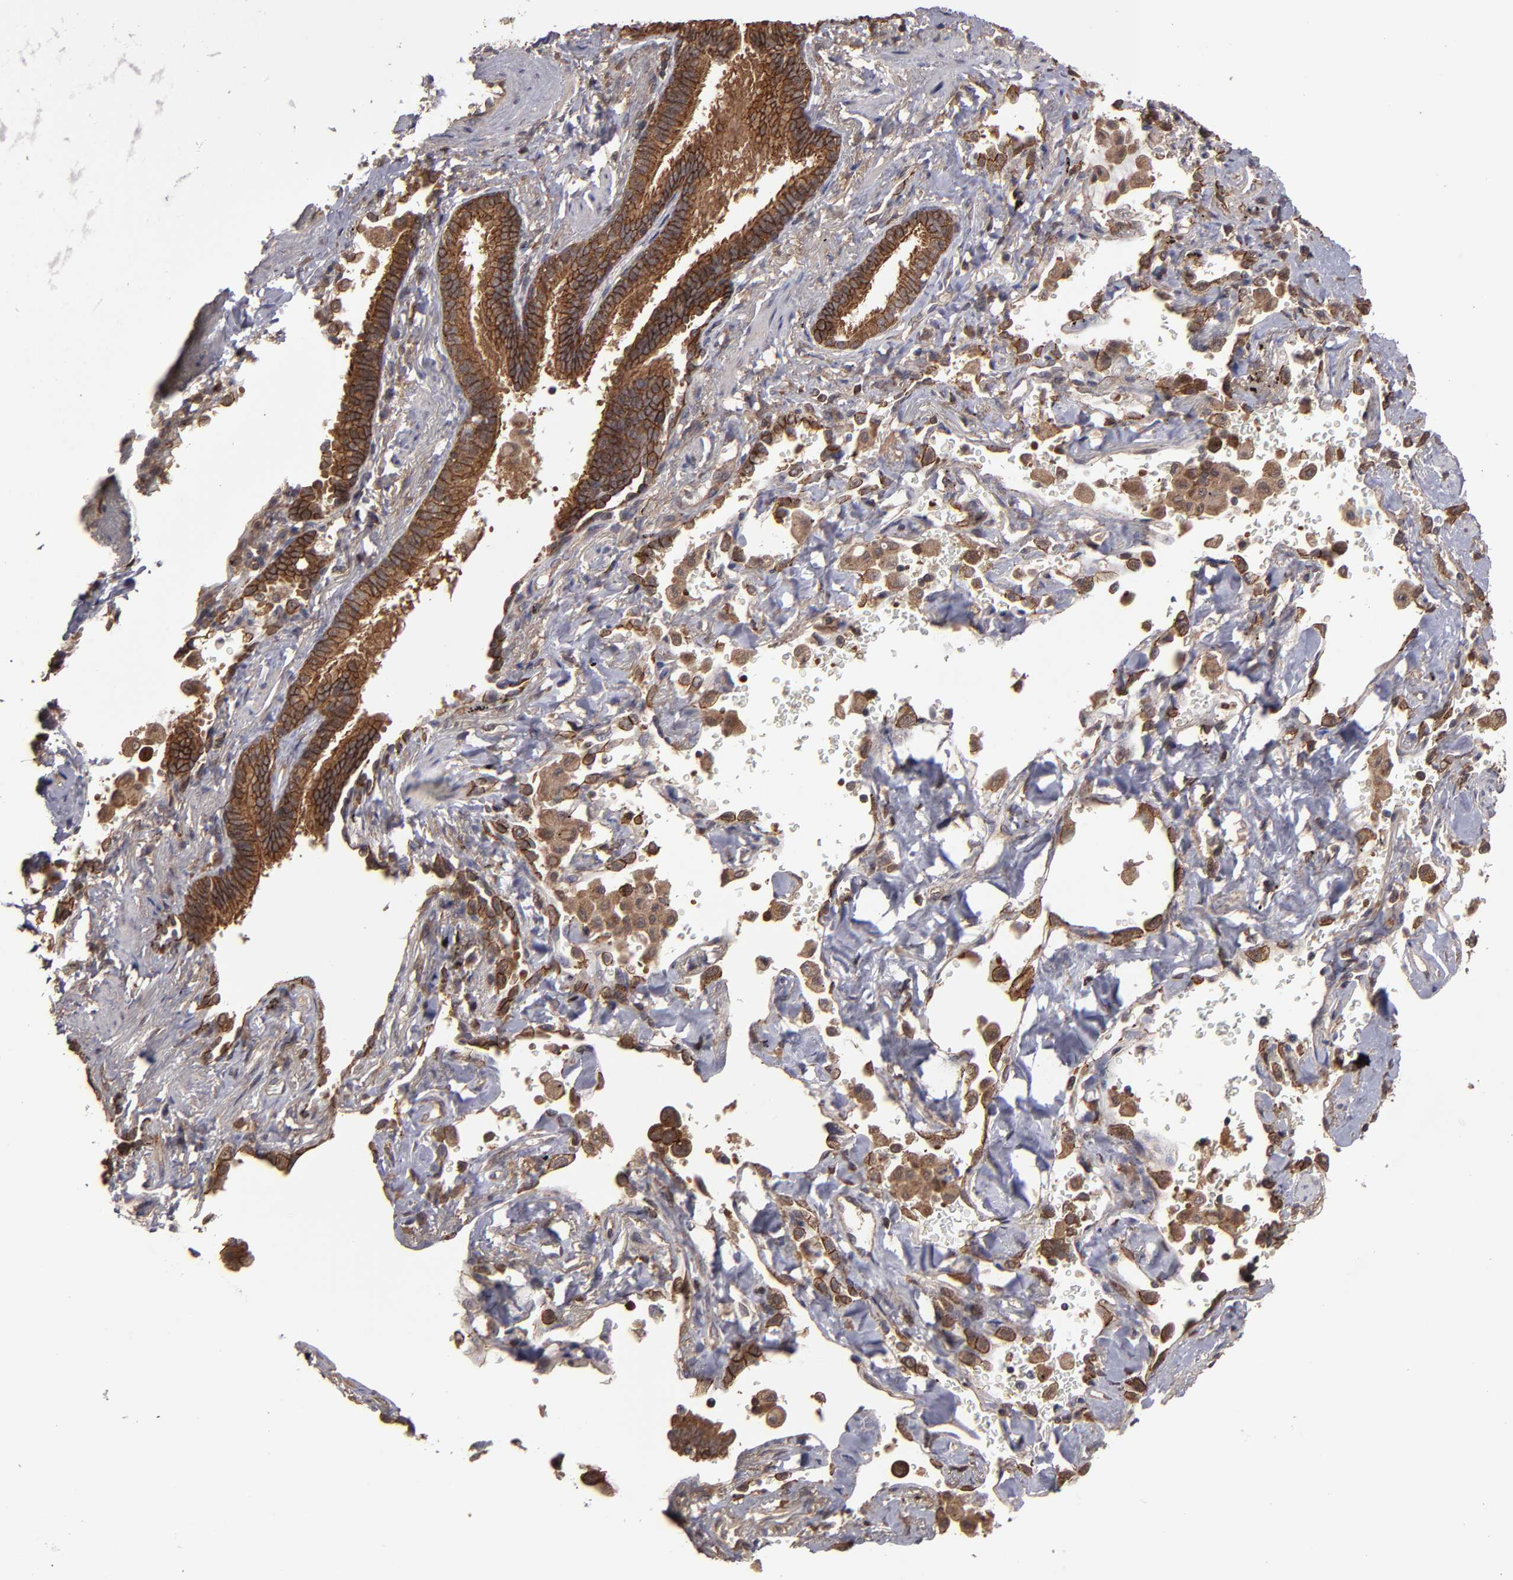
{"staining": {"intensity": "moderate", "quantity": ">75%", "location": "cytoplasmic/membranous"}, "tissue": "lung cancer", "cell_type": "Tumor cells", "image_type": "cancer", "snomed": [{"axis": "morphology", "description": "Adenocarcinoma, NOS"}, {"axis": "topography", "description": "Lung"}], "caption": "Immunohistochemistry (IHC) image of neoplastic tissue: lung adenocarcinoma stained using IHC demonstrates medium levels of moderate protein expression localized specifically in the cytoplasmic/membranous of tumor cells, appearing as a cytoplasmic/membranous brown color.", "gene": "RPS6KA6", "patient": {"sex": "female", "age": 64}}